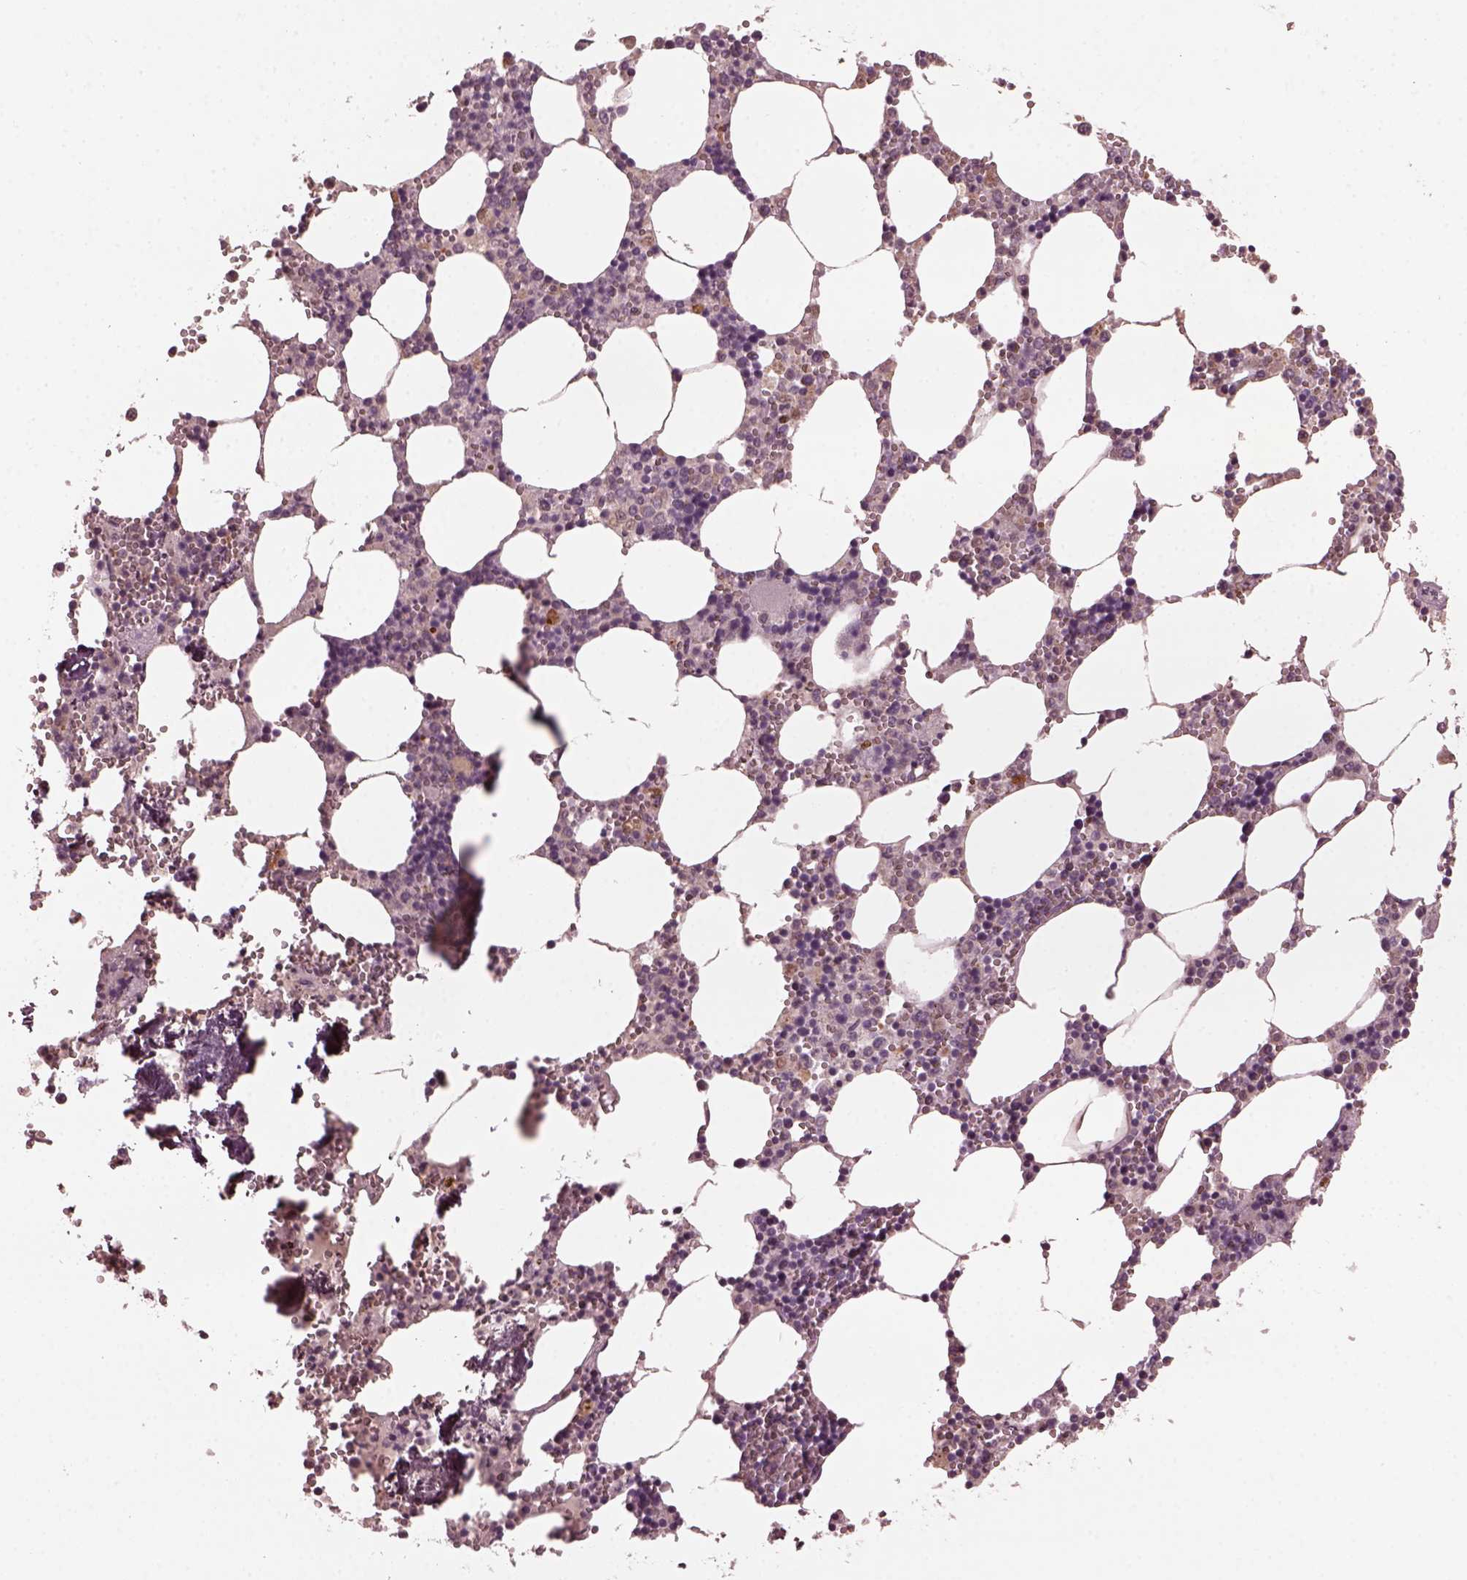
{"staining": {"intensity": "negative", "quantity": "none", "location": "none"}, "tissue": "bone marrow", "cell_type": "Hematopoietic cells", "image_type": "normal", "snomed": [{"axis": "morphology", "description": "Normal tissue, NOS"}, {"axis": "topography", "description": "Bone marrow"}], "caption": "There is no significant staining in hematopoietic cells of bone marrow. (Immunohistochemistry (ihc), brightfield microscopy, high magnification).", "gene": "KRT79", "patient": {"sex": "male", "age": 54}}